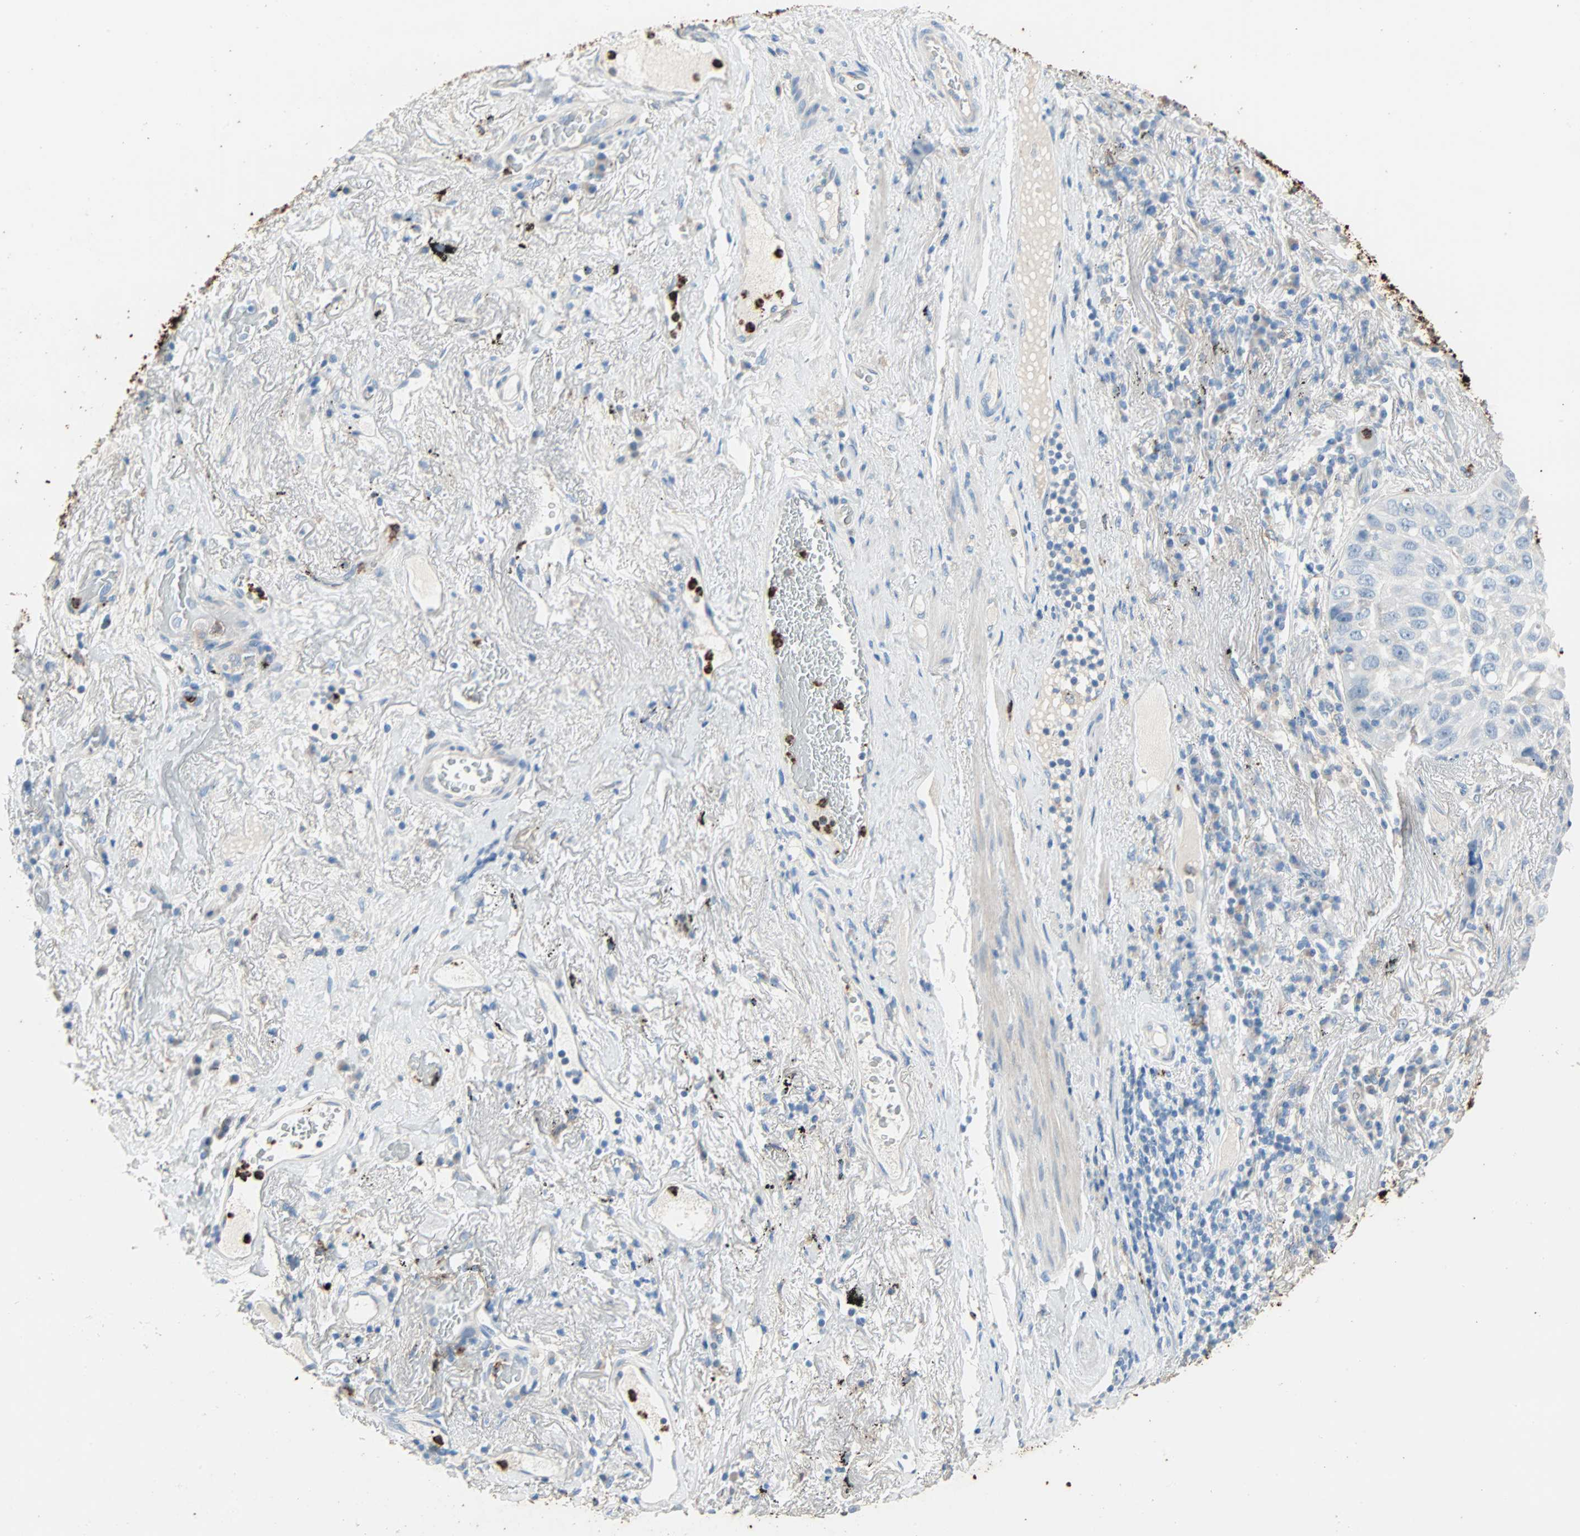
{"staining": {"intensity": "negative", "quantity": "none", "location": "none"}, "tissue": "lung cancer", "cell_type": "Tumor cells", "image_type": "cancer", "snomed": [{"axis": "morphology", "description": "Squamous cell carcinoma, NOS"}, {"axis": "topography", "description": "Lung"}], "caption": "A photomicrograph of human lung cancer is negative for staining in tumor cells. (Brightfield microscopy of DAB immunohistochemistry (IHC) at high magnification).", "gene": "CLEC4A", "patient": {"sex": "male", "age": 57}}